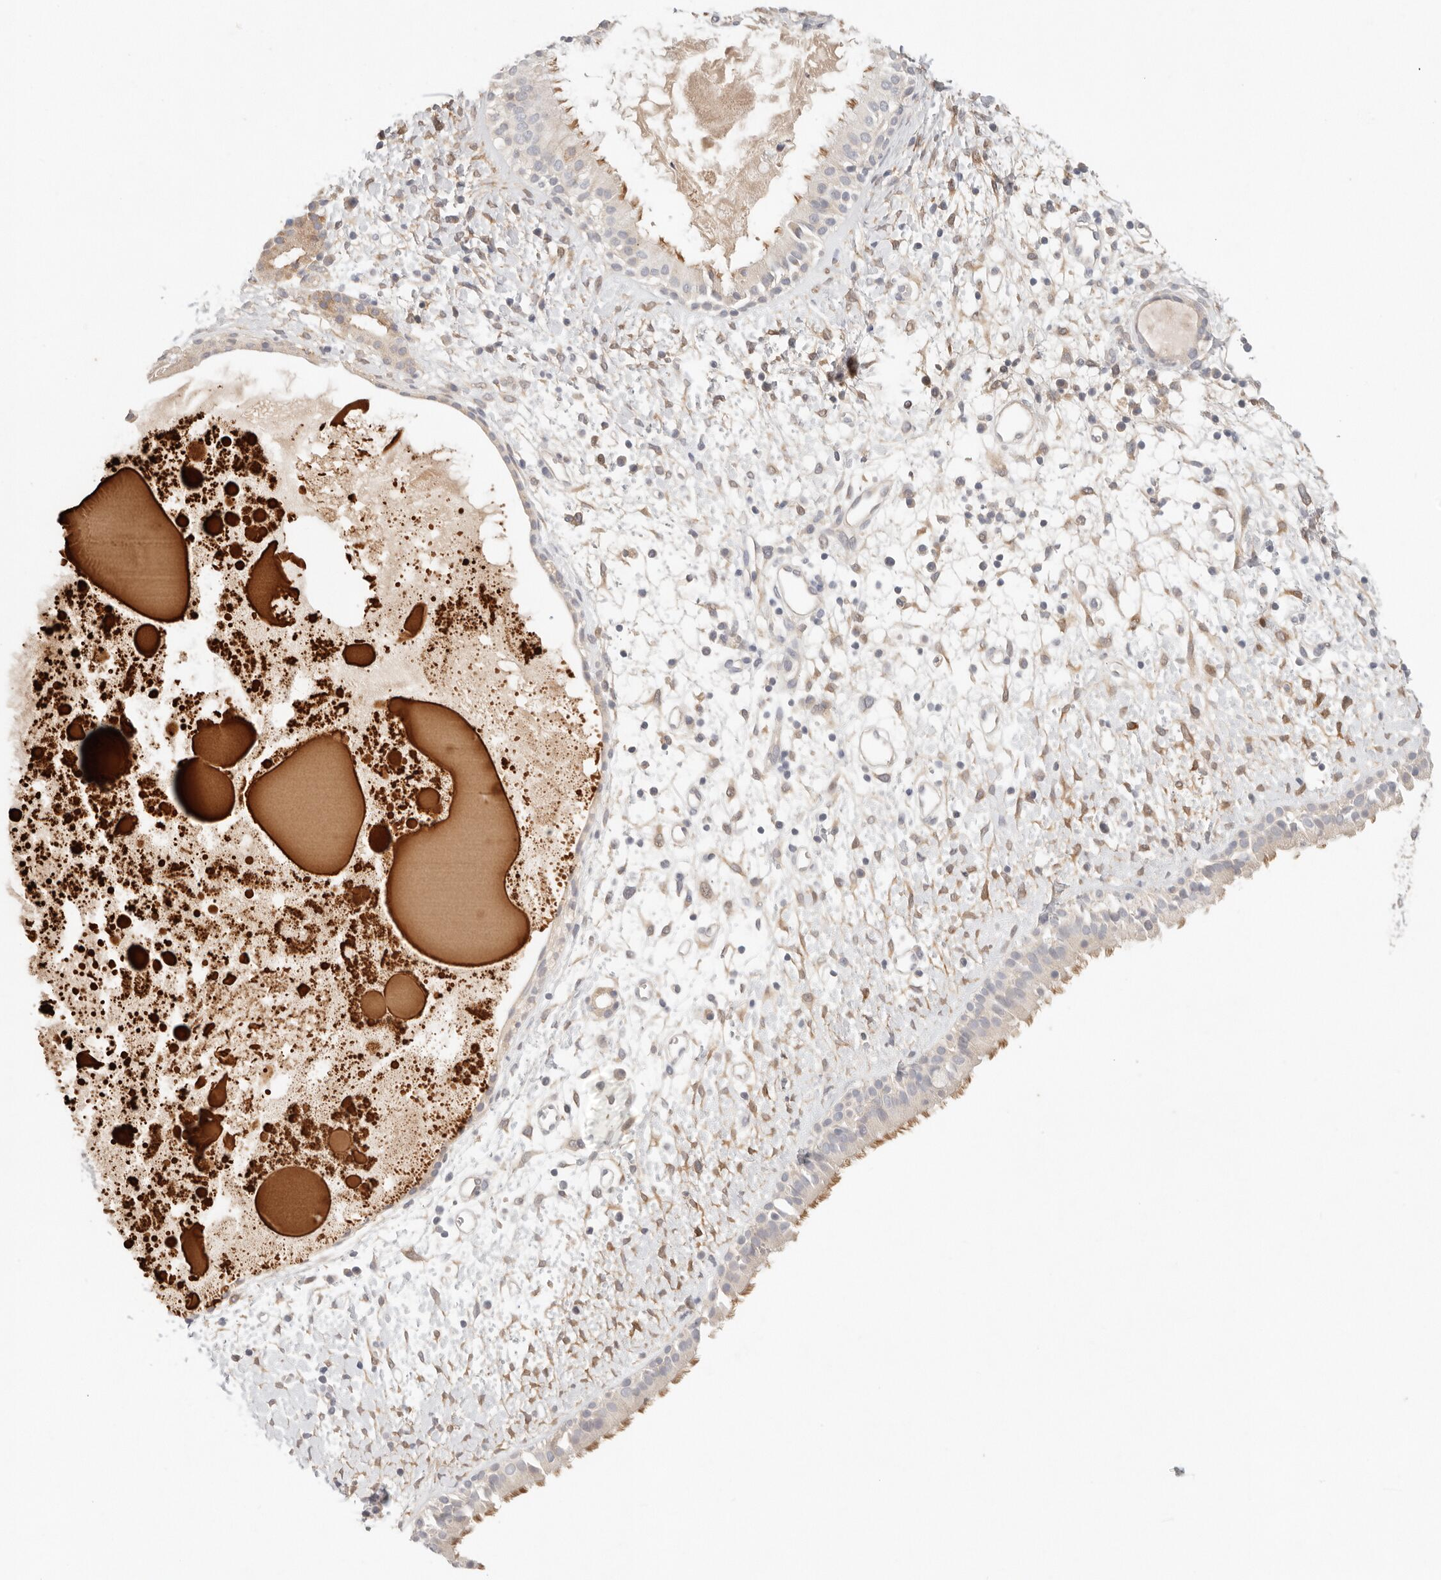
{"staining": {"intensity": "moderate", "quantity": "<25%", "location": "cytoplasmic/membranous"}, "tissue": "nasopharynx", "cell_type": "Respiratory epithelial cells", "image_type": "normal", "snomed": [{"axis": "morphology", "description": "Normal tissue, NOS"}, {"axis": "topography", "description": "Nasopharynx"}], "caption": "High-power microscopy captured an immunohistochemistry (IHC) histopathology image of normal nasopharynx, revealing moderate cytoplasmic/membranous staining in about <25% of respiratory epithelial cells. The protein of interest is stained brown, and the nuclei are stained in blue (DAB IHC with brightfield microscopy, high magnification).", "gene": "SPHK1", "patient": {"sex": "male", "age": 22}}